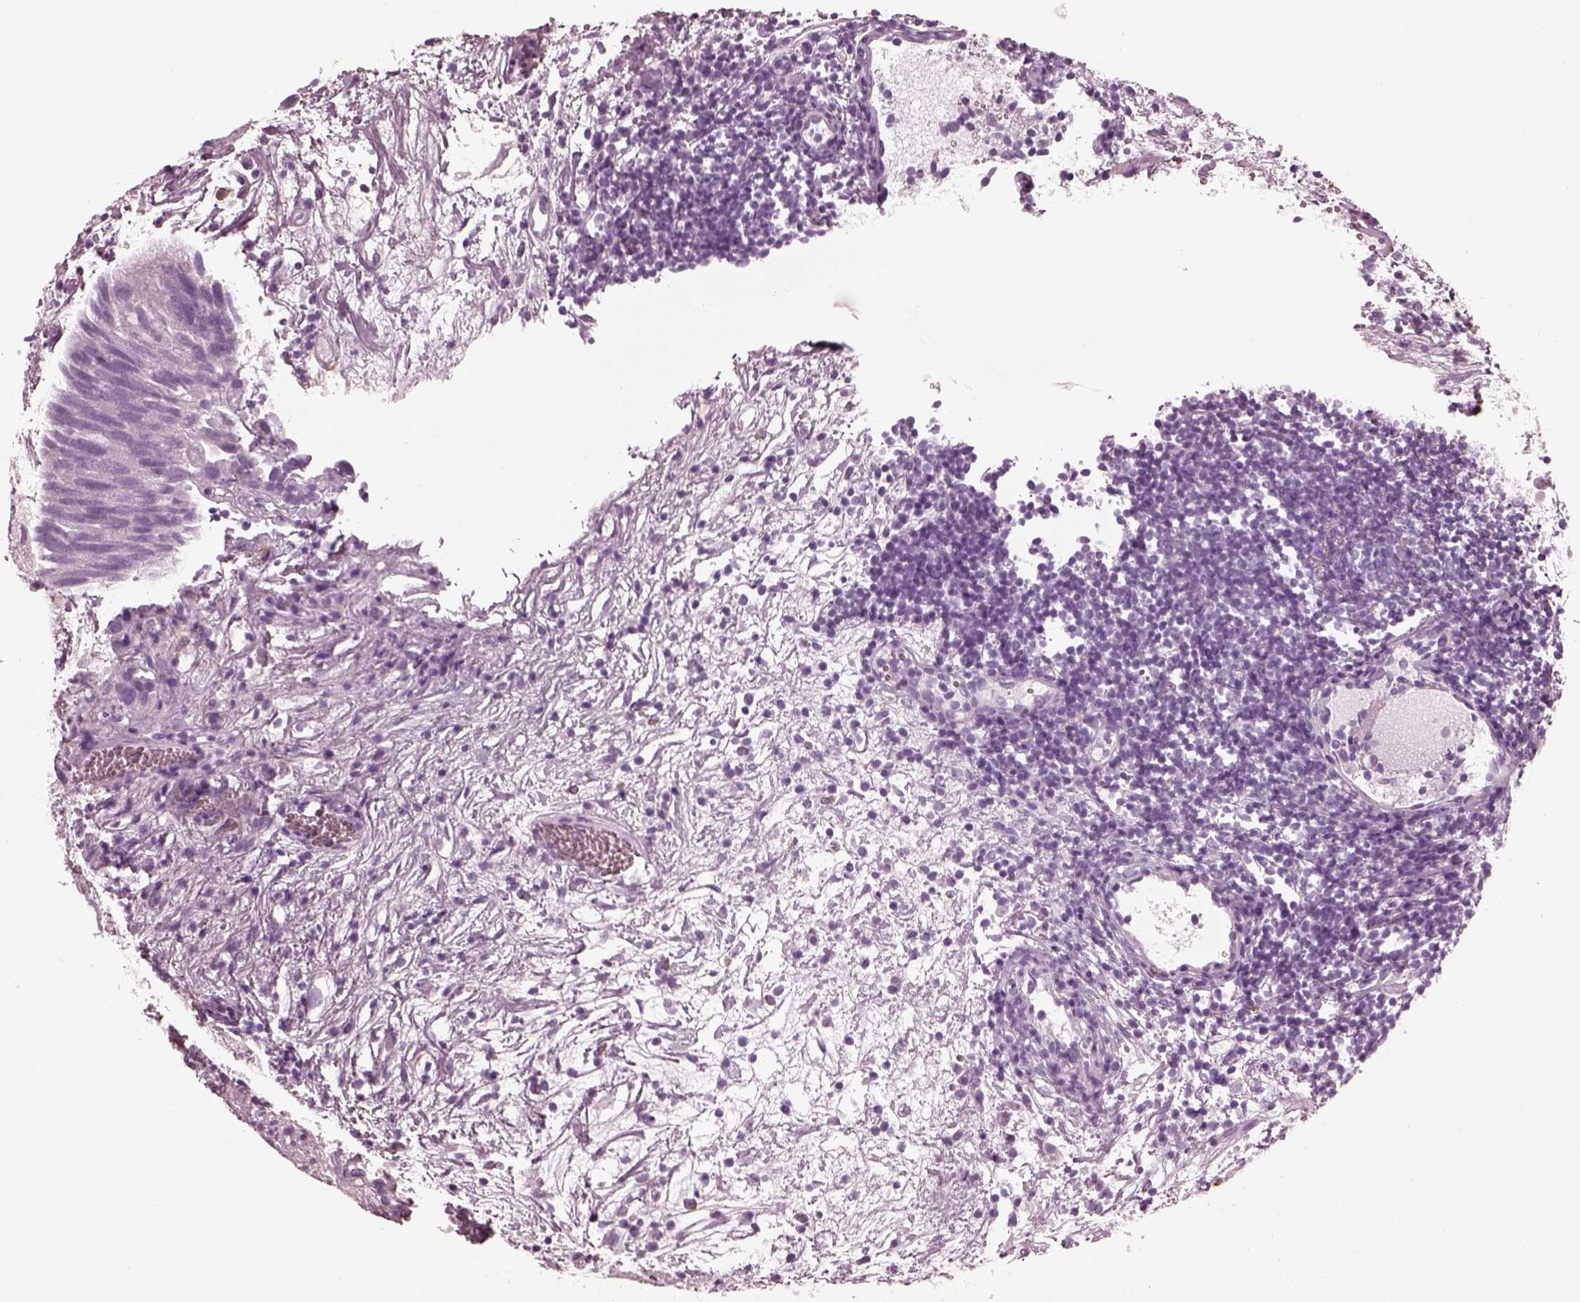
{"staining": {"intensity": "negative", "quantity": "none", "location": "none"}, "tissue": "urothelial cancer", "cell_type": "Tumor cells", "image_type": "cancer", "snomed": [{"axis": "morphology", "description": "Urothelial carcinoma, Low grade"}, {"axis": "topography", "description": "Urinary bladder"}], "caption": "Protein analysis of urothelial carcinoma (low-grade) exhibits no significant staining in tumor cells.", "gene": "CGA", "patient": {"sex": "female", "age": 69}}